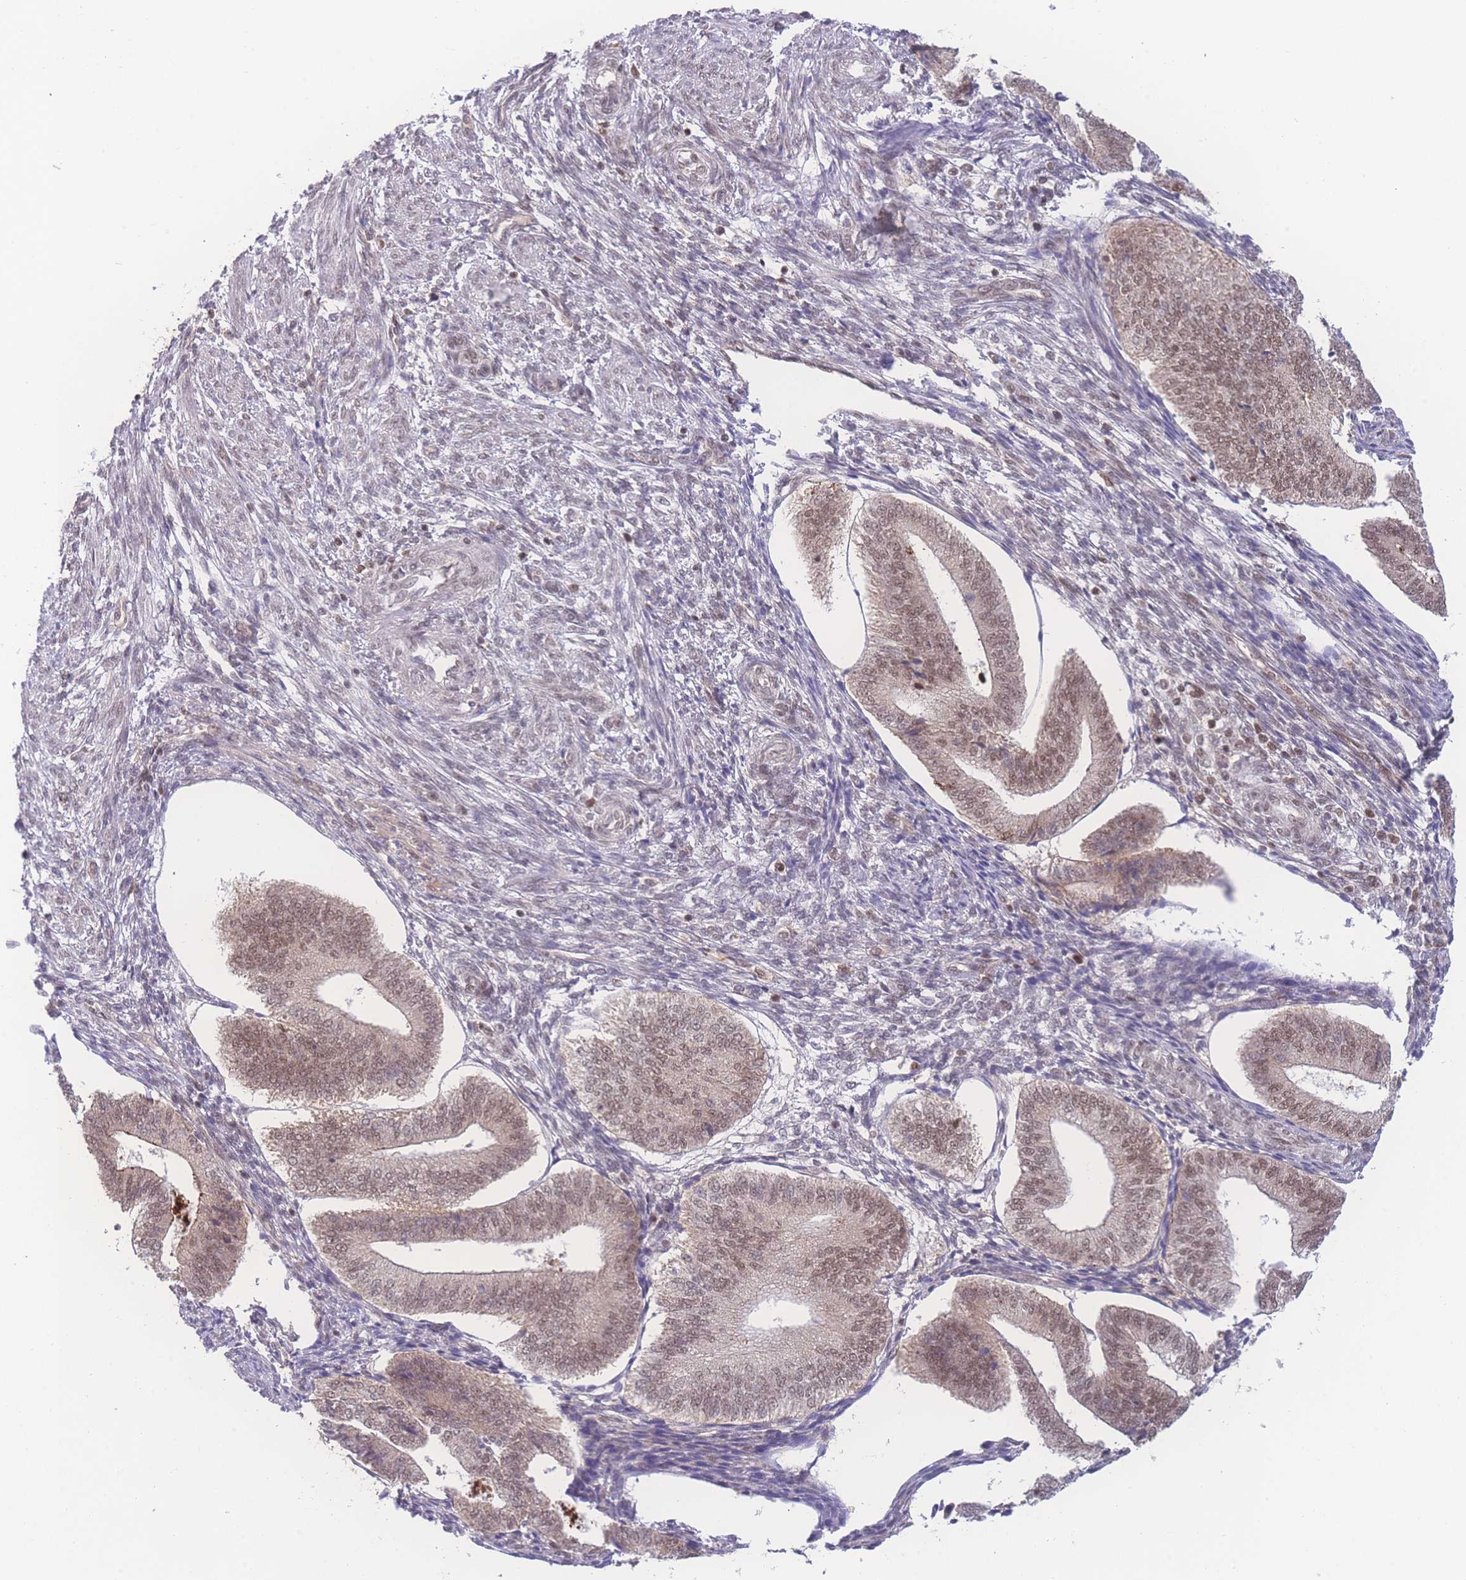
{"staining": {"intensity": "weak", "quantity": "25%-75%", "location": "nuclear"}, "tissue": "endometrium", "cell_type": "Cells in endometrial stroma", "image_type": "normal", "snomed": [{"axis": "morphology", "description": "Normal tissue, NOS"}, {"axis": "topography", "description": "Endometrium"}], "caption": "An IHC photomicrograph of benign tissue is shown. Protein staining in brown shows weak nuclear positivity in endometrium within cells in endometrial stroma.", "gene": "RAVER1", "patient": {"sex": "female", "age": 34}}